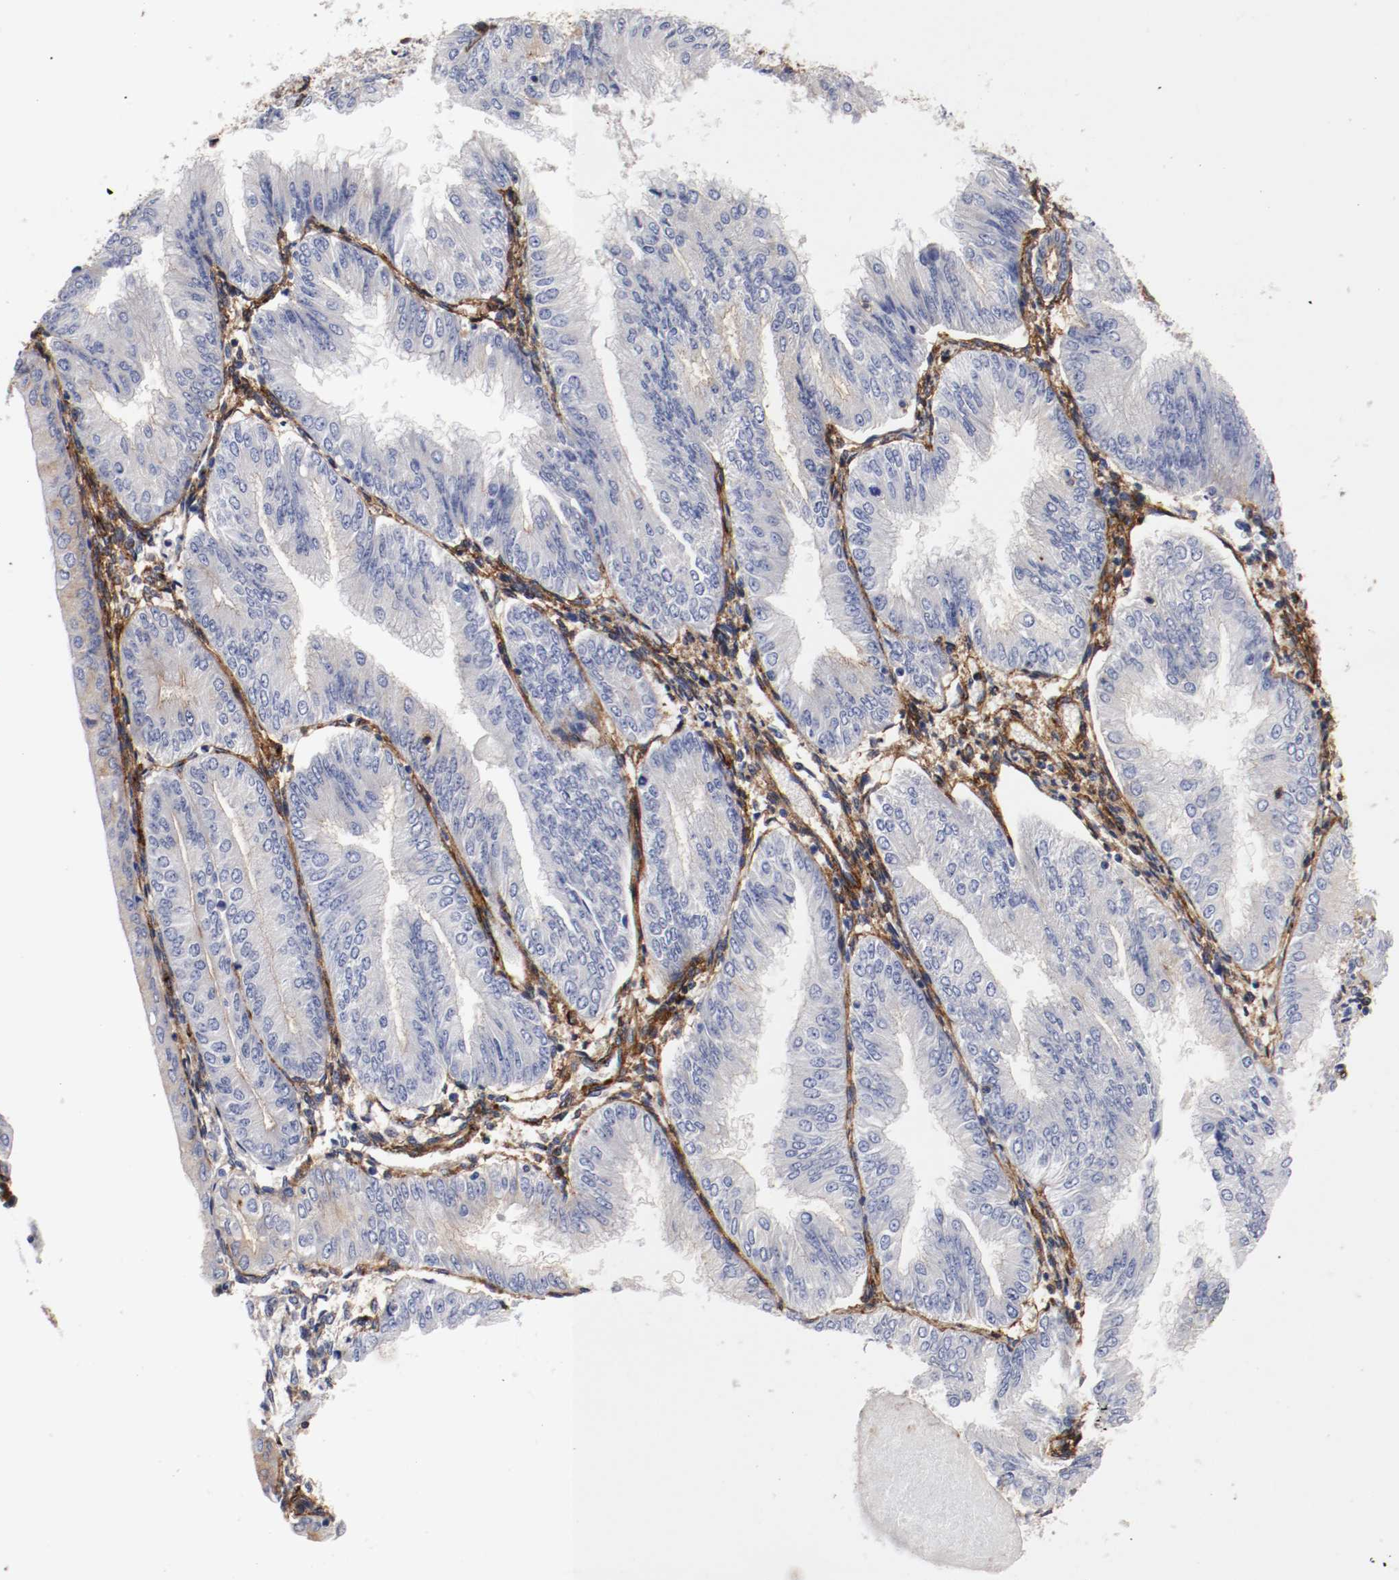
{"staining": {"intensity": "weak", "quantity": "<25%", "location": "cytoplasmic/membranous"}, "tissue": "endometrial cancer", "cell_type": "Tumor cells", "image_type": "cancer", "snomed": [{"axis": "morphology", "description": "Adenocarcinoma, NOS"}, {"axis": "topography", "description": "Endometrium"}], "caption": "Immunohistochemical staining of endometrial adenocarcinoma reveals no significant staining in tumor cells.", "gene": "IFITM1", "patient": {"sex": "female", "age": 53}}